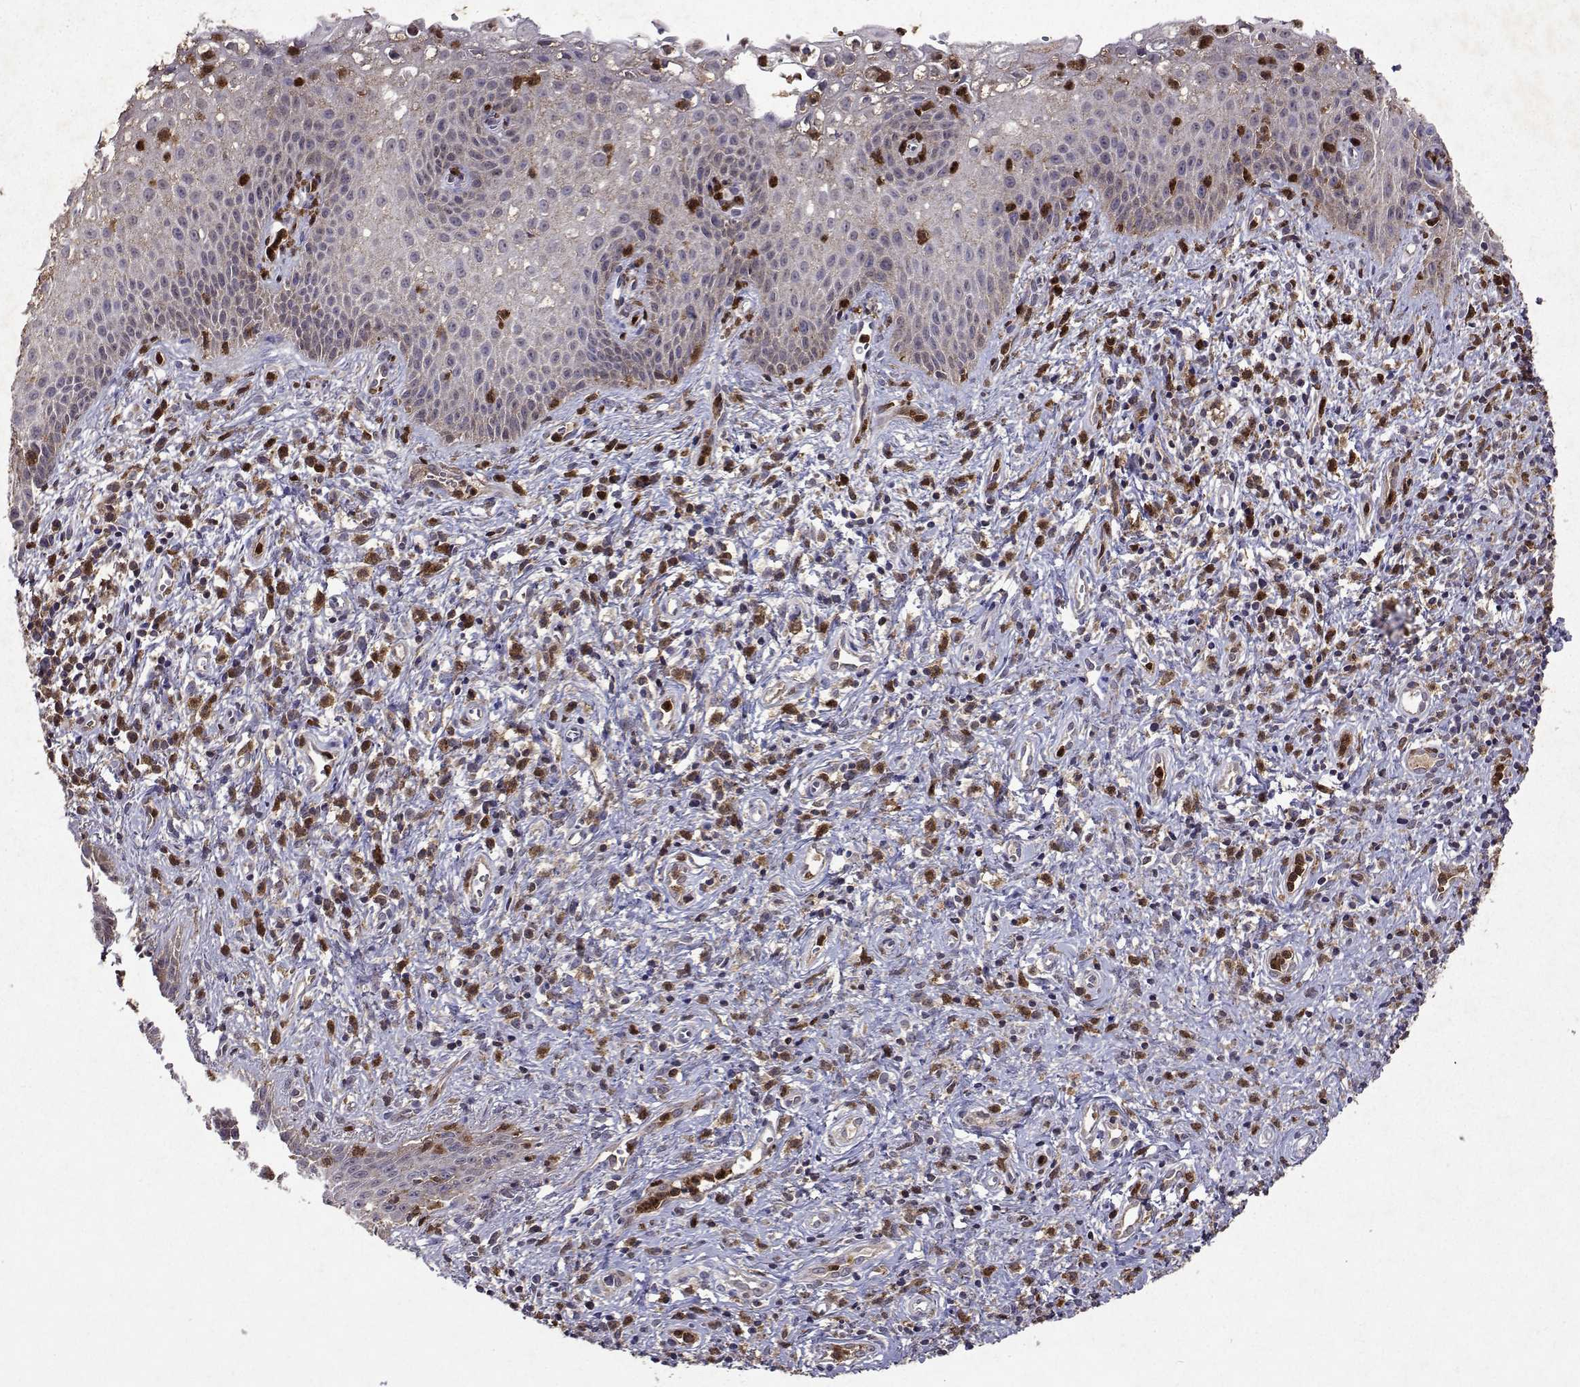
{"staining": {"intensity": "negative", "quantity": "none", "location": "none"}, "tissue": "cervical cancer", "cell_type": "Tumor cells", "image_type": "cancer", "snomed": [{"axis": "morphology", "description": "Squamous cell carcinoma, NOS"}, {"axis": "topography", "description": "Cervix"}], "caption": "A high-resolution image shows IHC staining of cervical cancer (squamous cell carcinoma), which reveals no significant staining in tumor cells. (DAB (3,3'-diaminobenzidine) immunohistochemistry, high magnification).", "gene": "APAF1", "patient": {"sex": "female", "age": 30}}